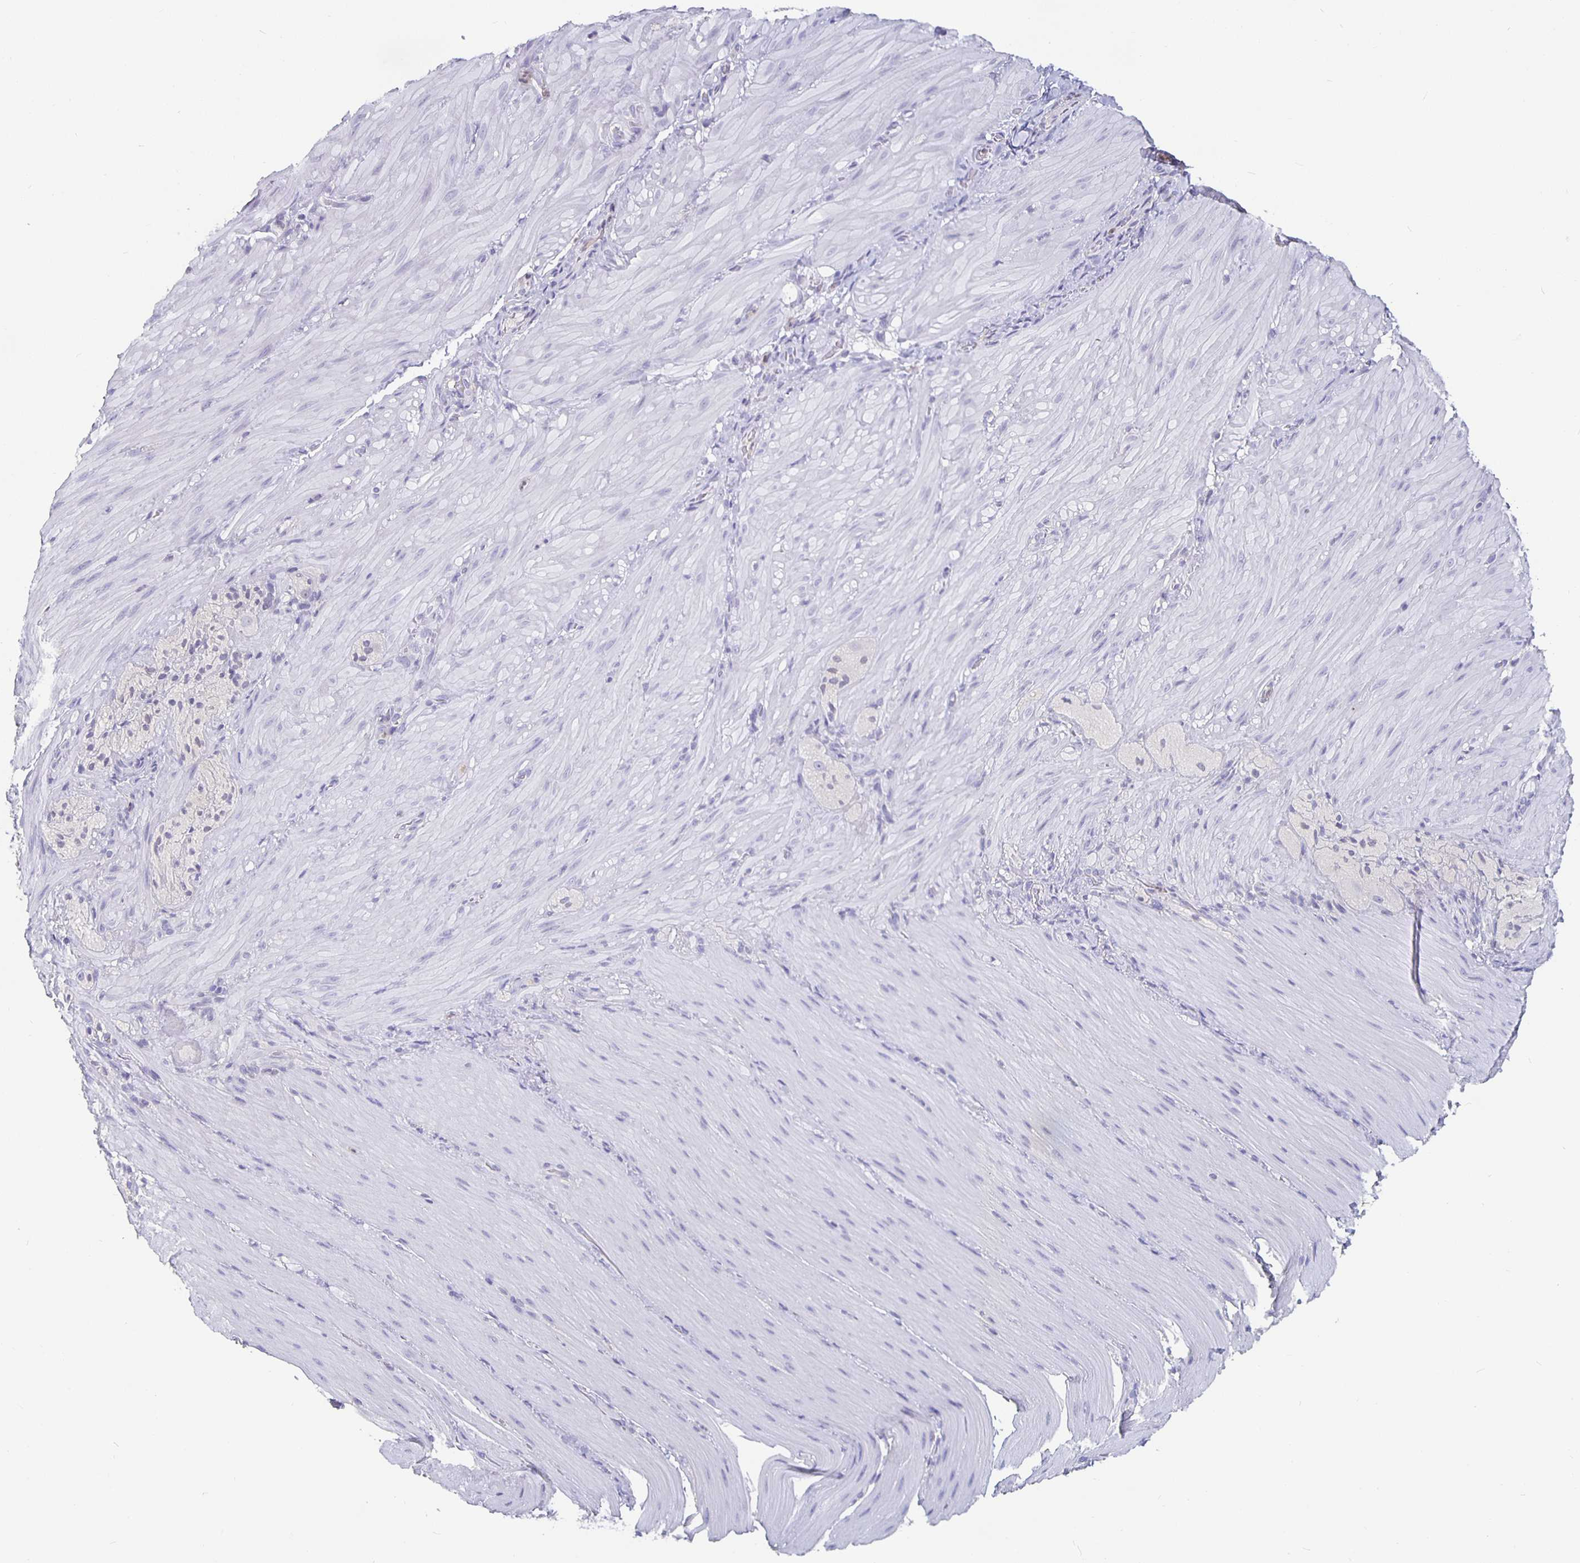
{"staining": {"intensity": "negative", "quantity": "none", "location": "none"}, "tissue": "smooth muscle", "cell_type": "Smooth muscle cells", "image_type": "normal", "snomed": [{"axis": "morphology", "description": "Normal tissue, NOS"}, {"axis": "topography", "description": "Smooth muscle"}, {"axis": "topography", "description": "Colon"}], "caption": "This is an immunohistochemistry (IHC) image of benign smooth muscle. There is no positivity in smooth muscle cells.", "gene": "GPX4", "patient": {"sex": "male", "age": 73}}